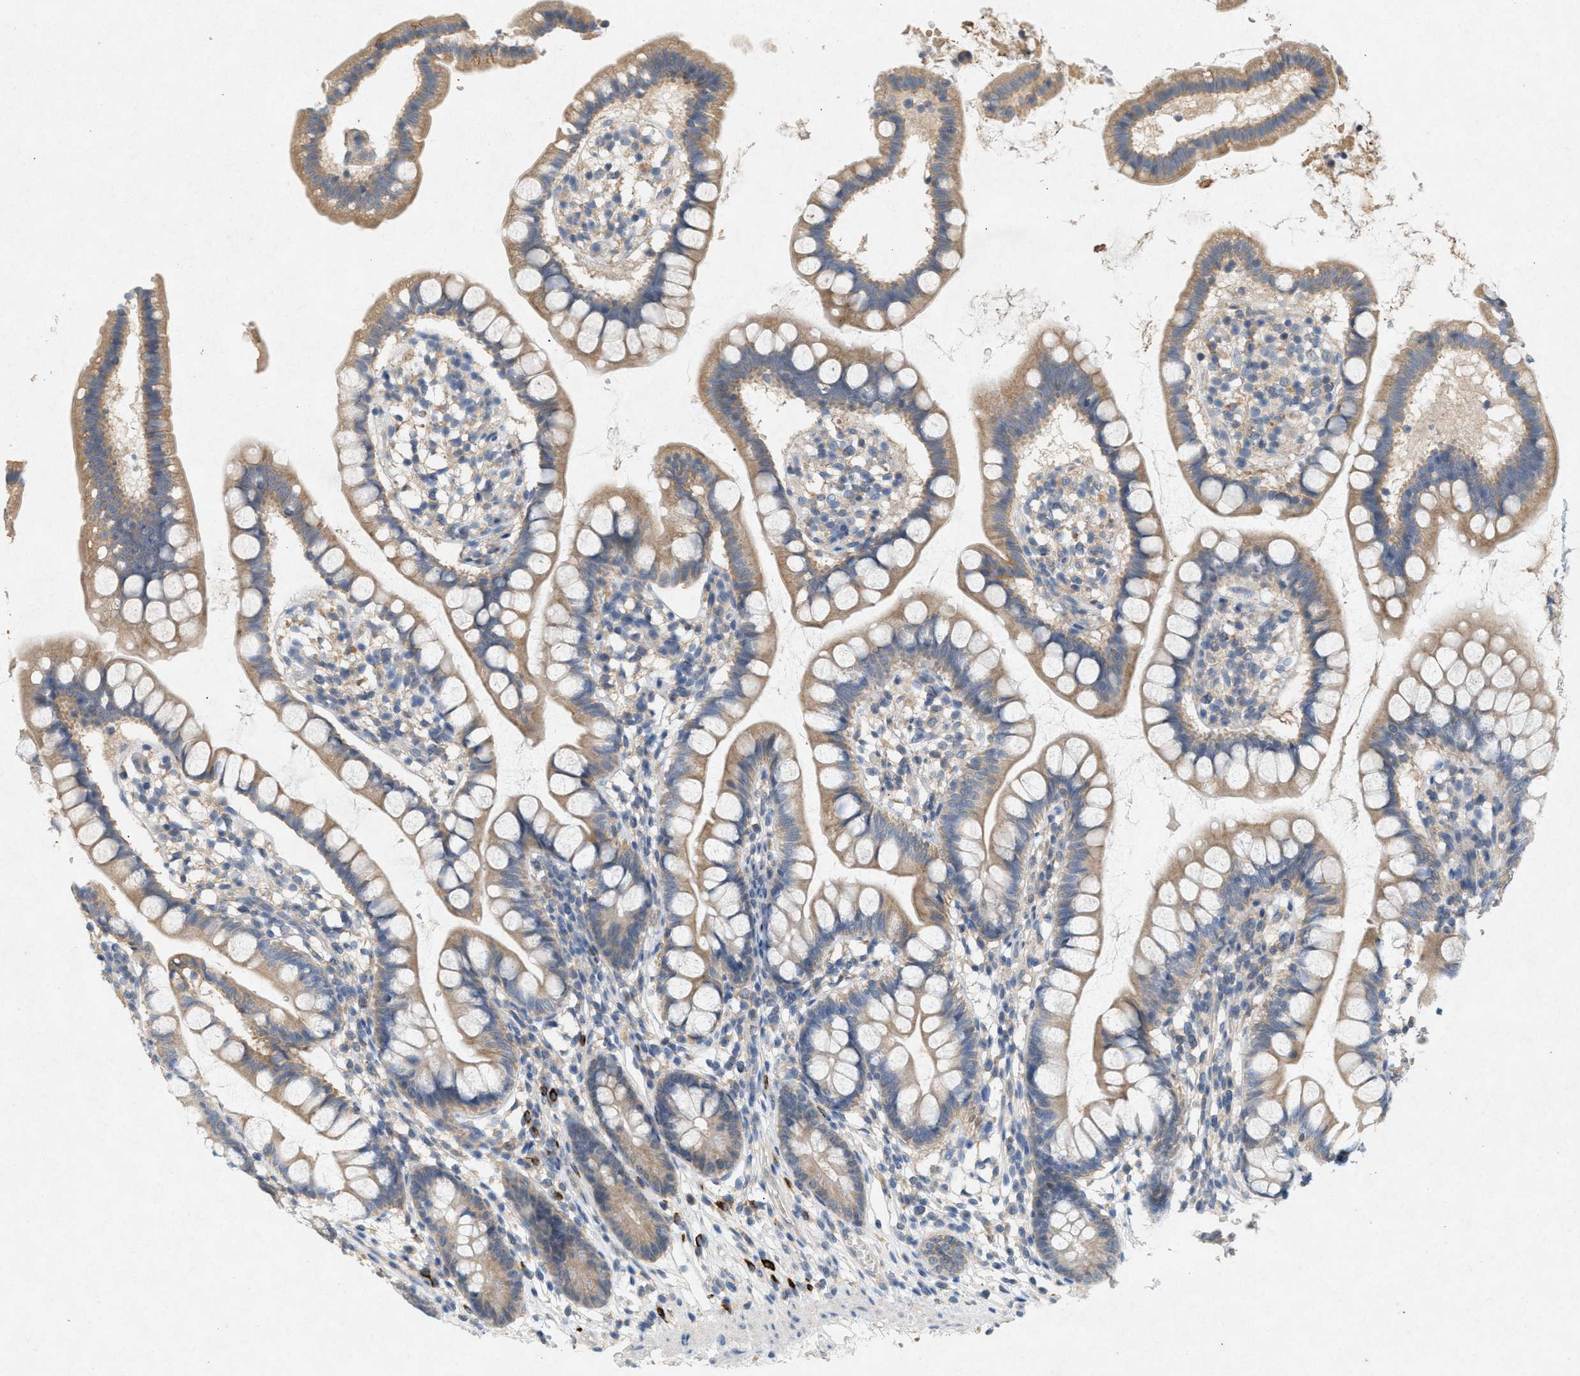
{"staining": {"intensity": "weak", "quantity": "25%-75%", "location": "cytoplasmic/membranous"}, "tissue": "small intestine", "cell_type": "Glandular cells", "image_type": "normal", "snomed": [{"axis": "morphology", "description": "Normal tissue, NOS"}, {"axis": "topography", "description": "Small intestine"}], "caption": "Benign small intestine reveals weak cytoplasmic/membranous positivity in approximately 25%-75% of glandular cells.", "gene": "DCAF7", "patient": {"sex": "female", "age": 84}}